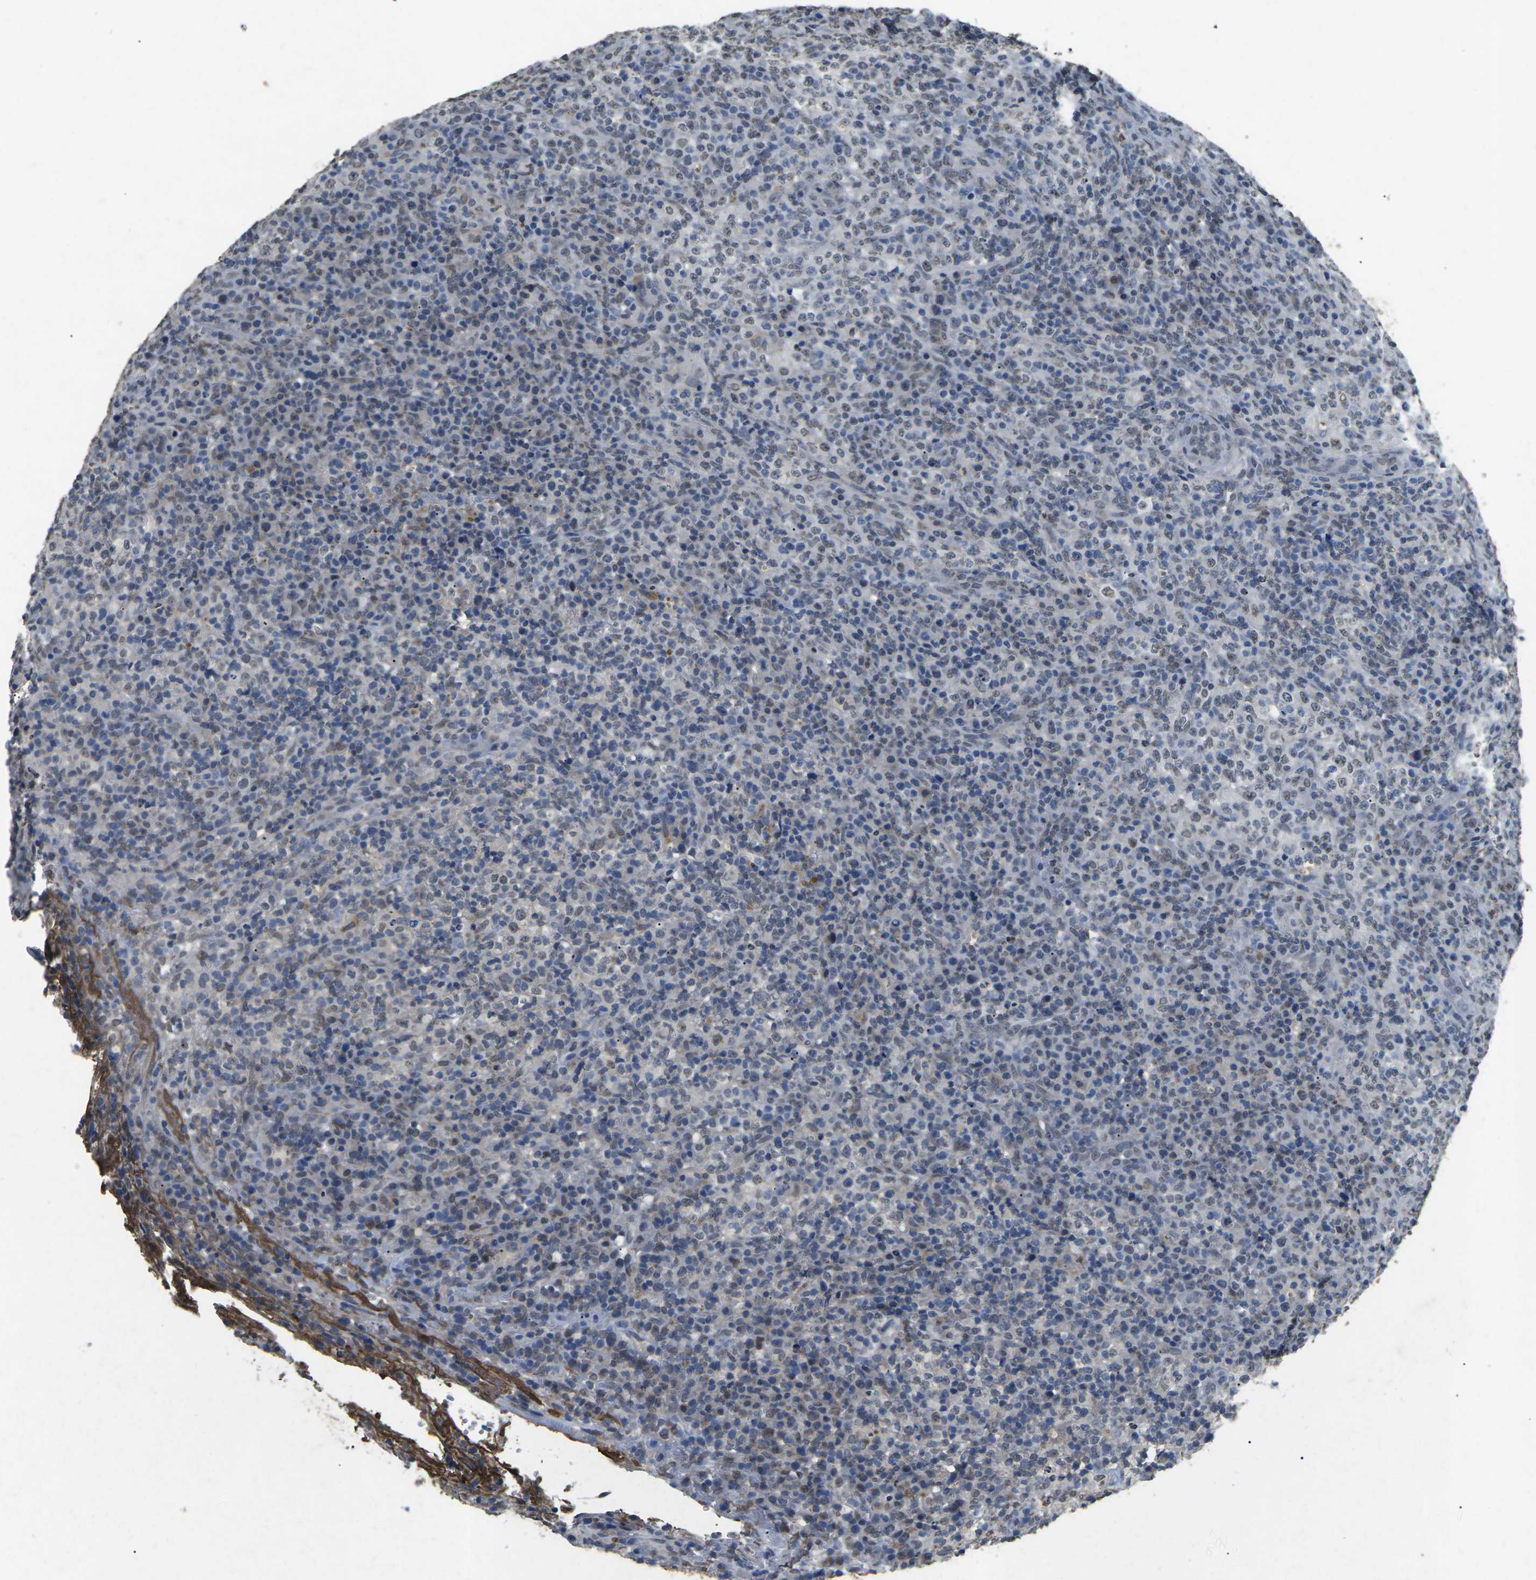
{"staining": {"intensity": "weak", "quantity": "<25%", "location": "nuclear"}, "tissue": "lymphoma", "cell_type": "Tumor cells", "image_type": "cancer", "snomed": [{"axis": "morphology", "description": "Malignant lymphoma, non-Hodgkin's type, High grade"}, {"axis": "topography", "description": "Lymph node"}], "caption": "Human lymphoma stained for a protein using IHC exhibits no staining in tumor cells.", "gene": "SCNN1B", "patient": {"sex": "female", "age": 76}}